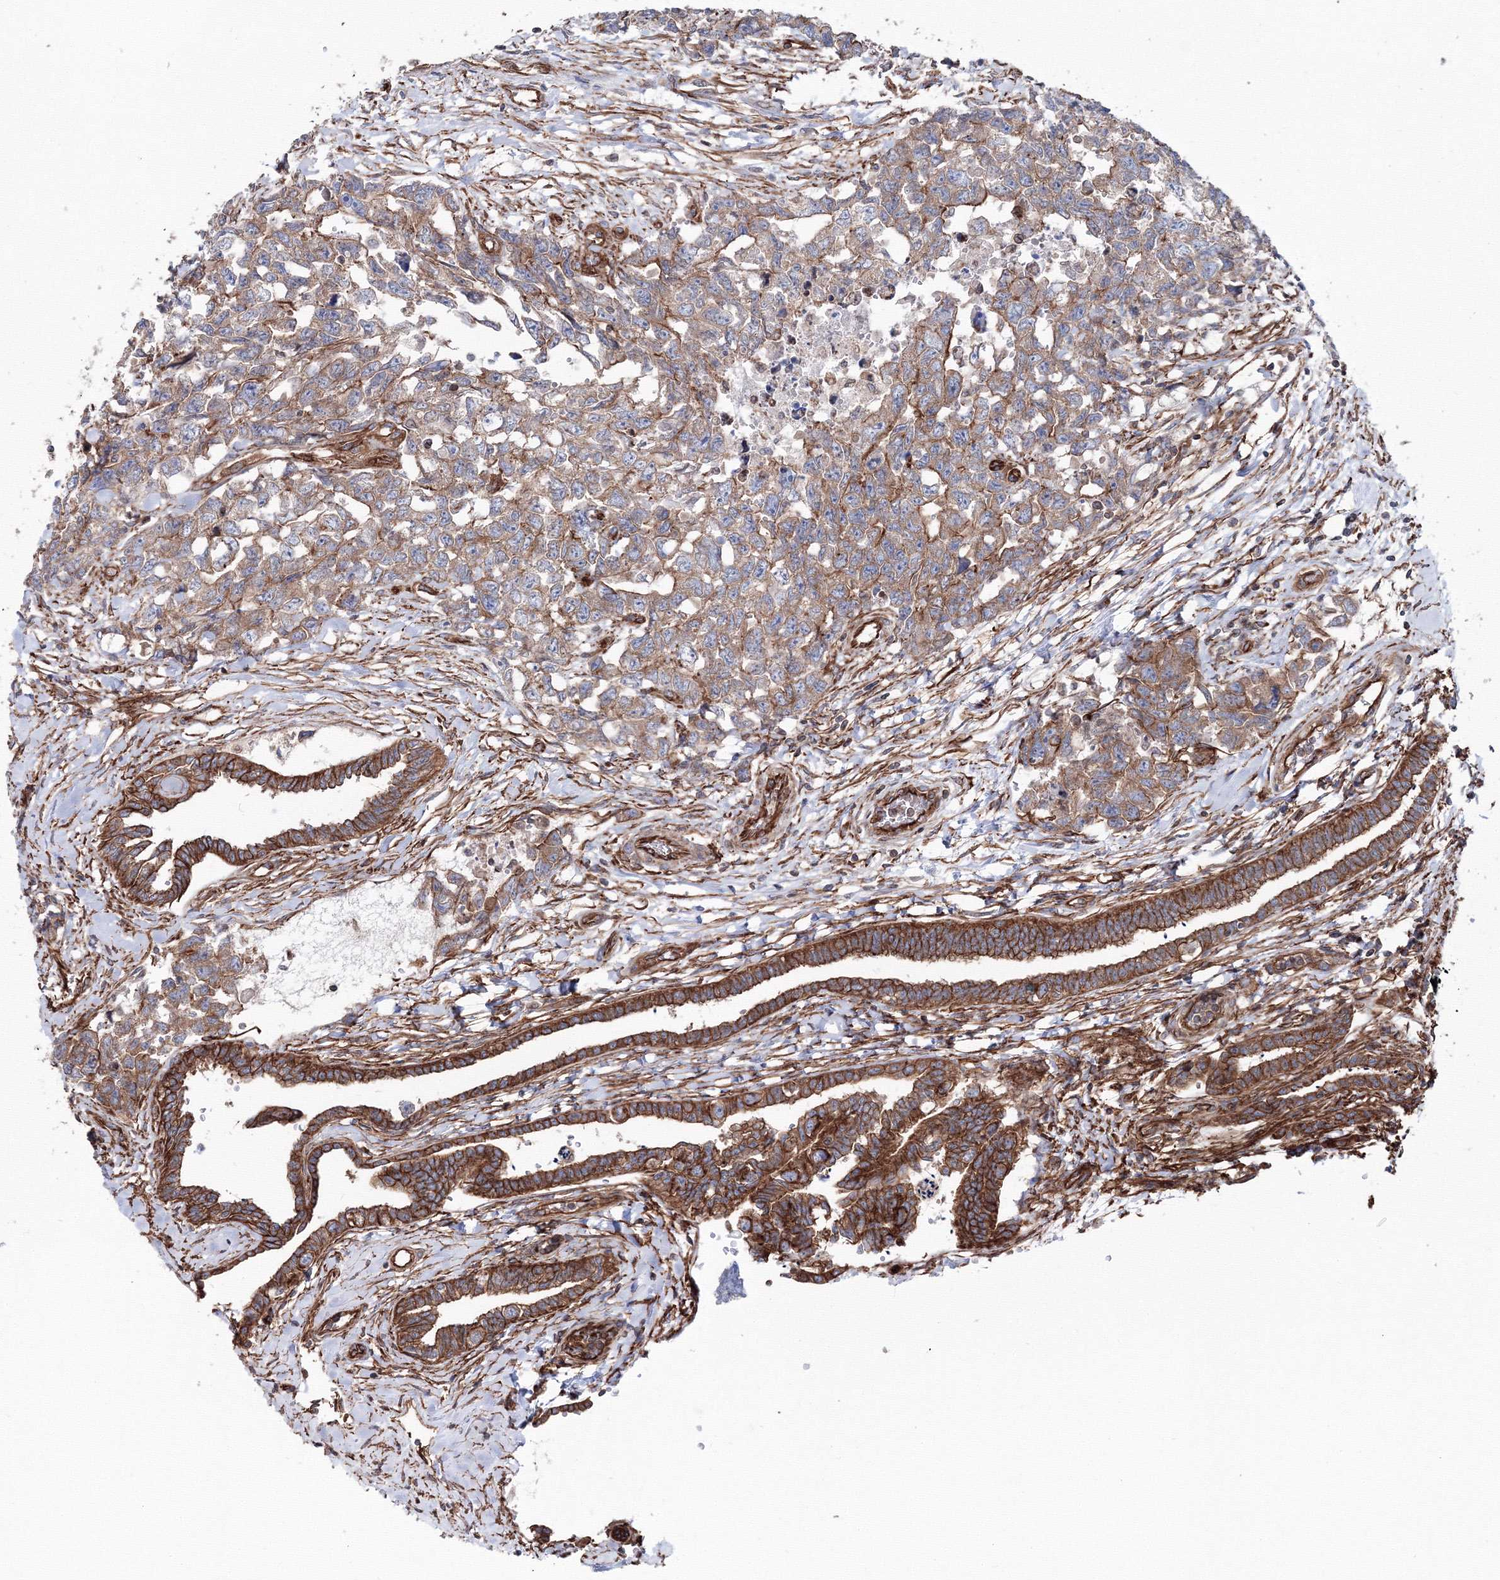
{"staining": {"intensity": "weak", "quantity": ">75%", "location": "cytoplasmic/membranous"}, "tissue": "testis cancer", "cell_type": "Tumor cells", "image_type": "cancer", "snomed": [{"axis": "morphology", "description": "Carcinoma, Embryonal, NOS"}, {"axis": "topography", "description": "Testis"}], "caption": "A low amount of weak cytoplasmic/membranous expression is appreciated in about >75% of tumor cells in testis cancer (embryonal carcinoma) tissue. Using DAB (3,3'-diaminobenzidine) (brown) and hematoxylin (blue) stains, captured at high magnification using brightfield microscopy.", "gene": "ANKRD37", "patient": {"sex": "male", "age": 31}}